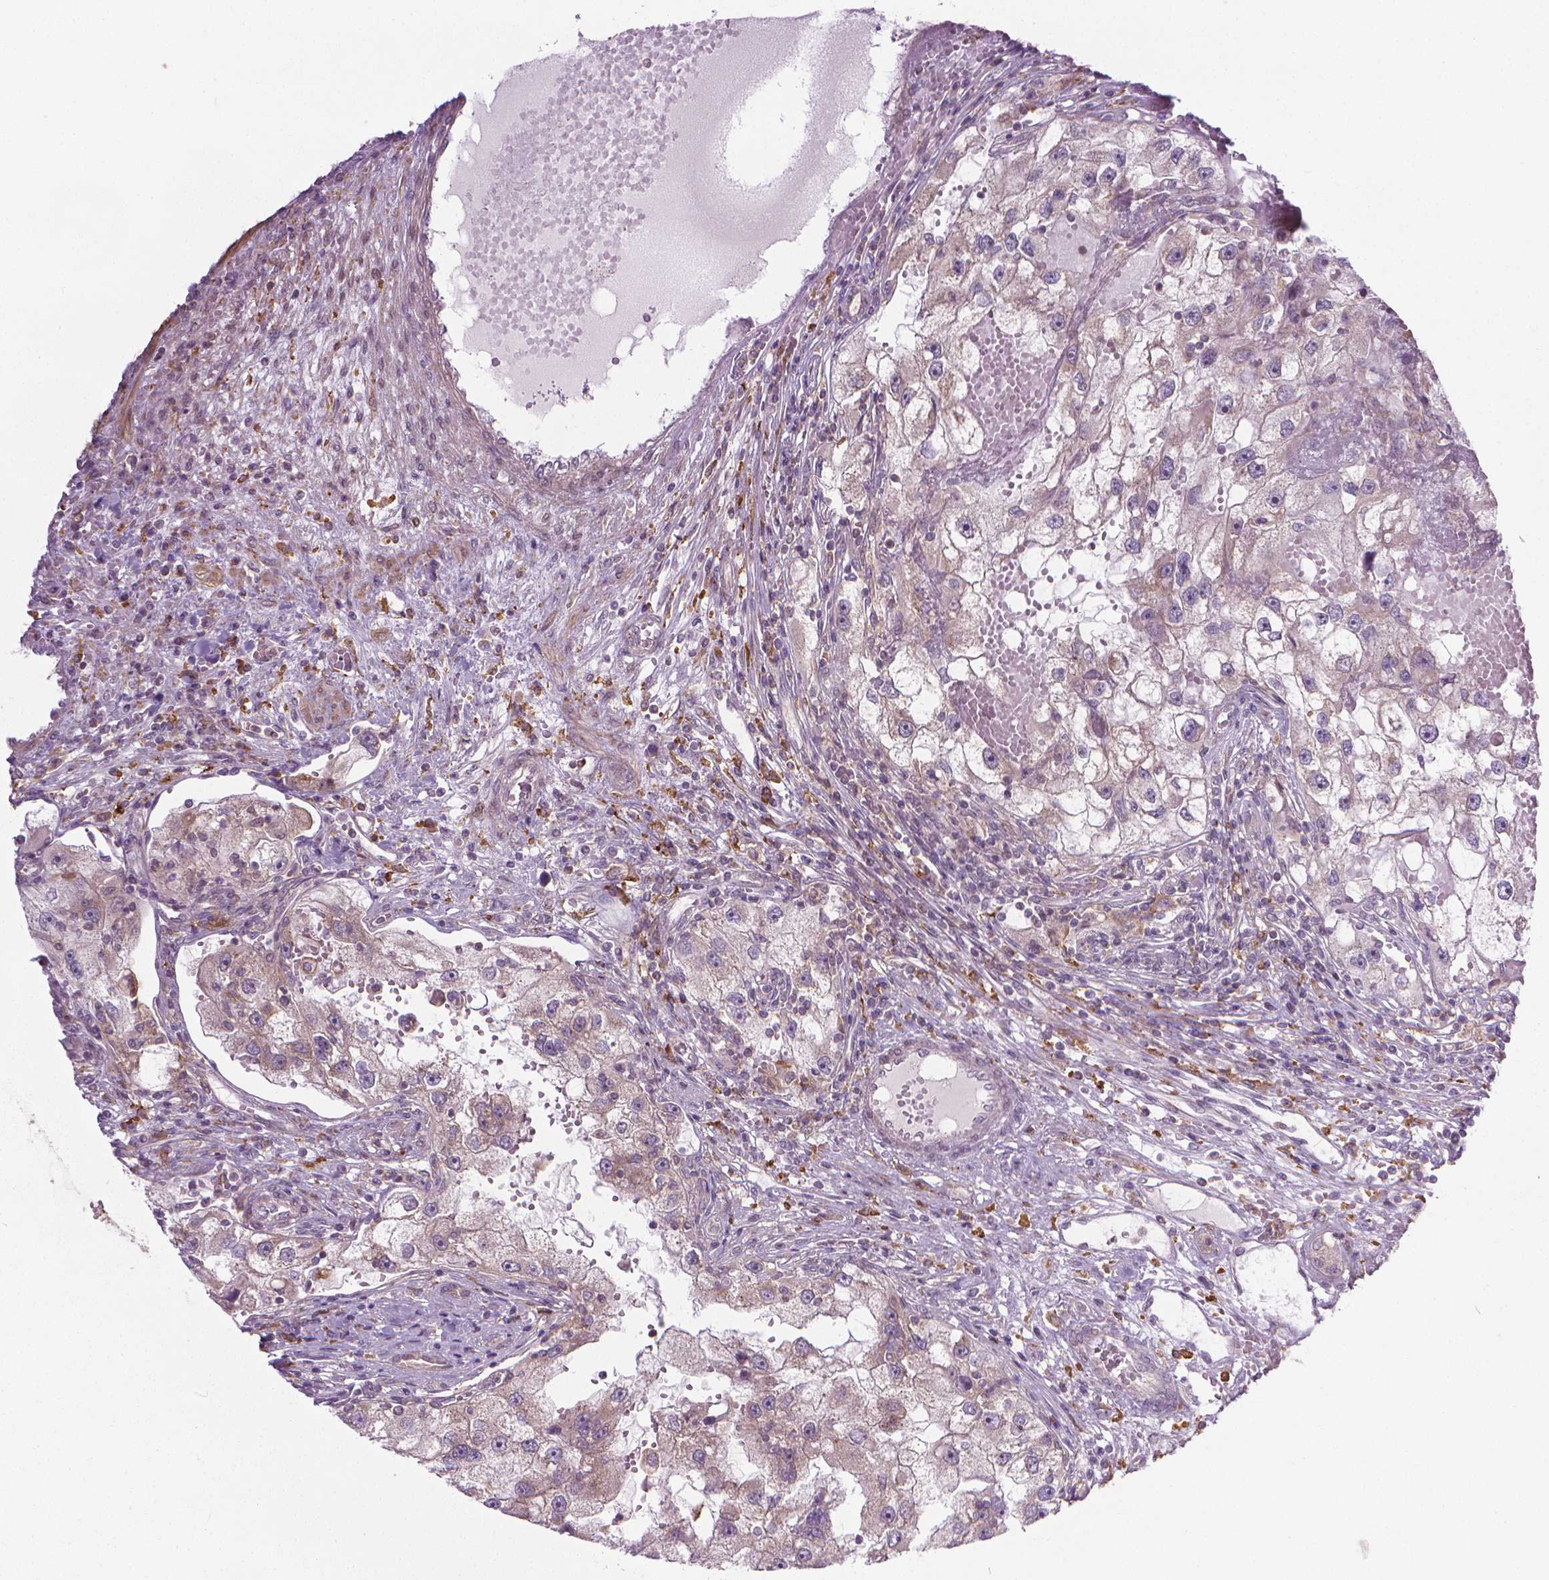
{"staining": {"intensity": "weak", "quantity": ">75%", "location": "cytoplasmic/membranous"}, "tissue": "renal cancer", "cell_type": "Tumor cells", "image_type": "cancer", "snomed": [{"axis": "morphology", "description": "Adenocarcinoma, NOS"}, {"axis": "topography", "description": "Kidney"}], "caption": "This image exhibits immunohistochemistry staining of renal cancer (adenocarcinoma), with low weak cytoplasmic/membranous staining in about >75% of tumor cells.", "gene": "PRAG1", "patient": {"sex": "male", "age": 63}}